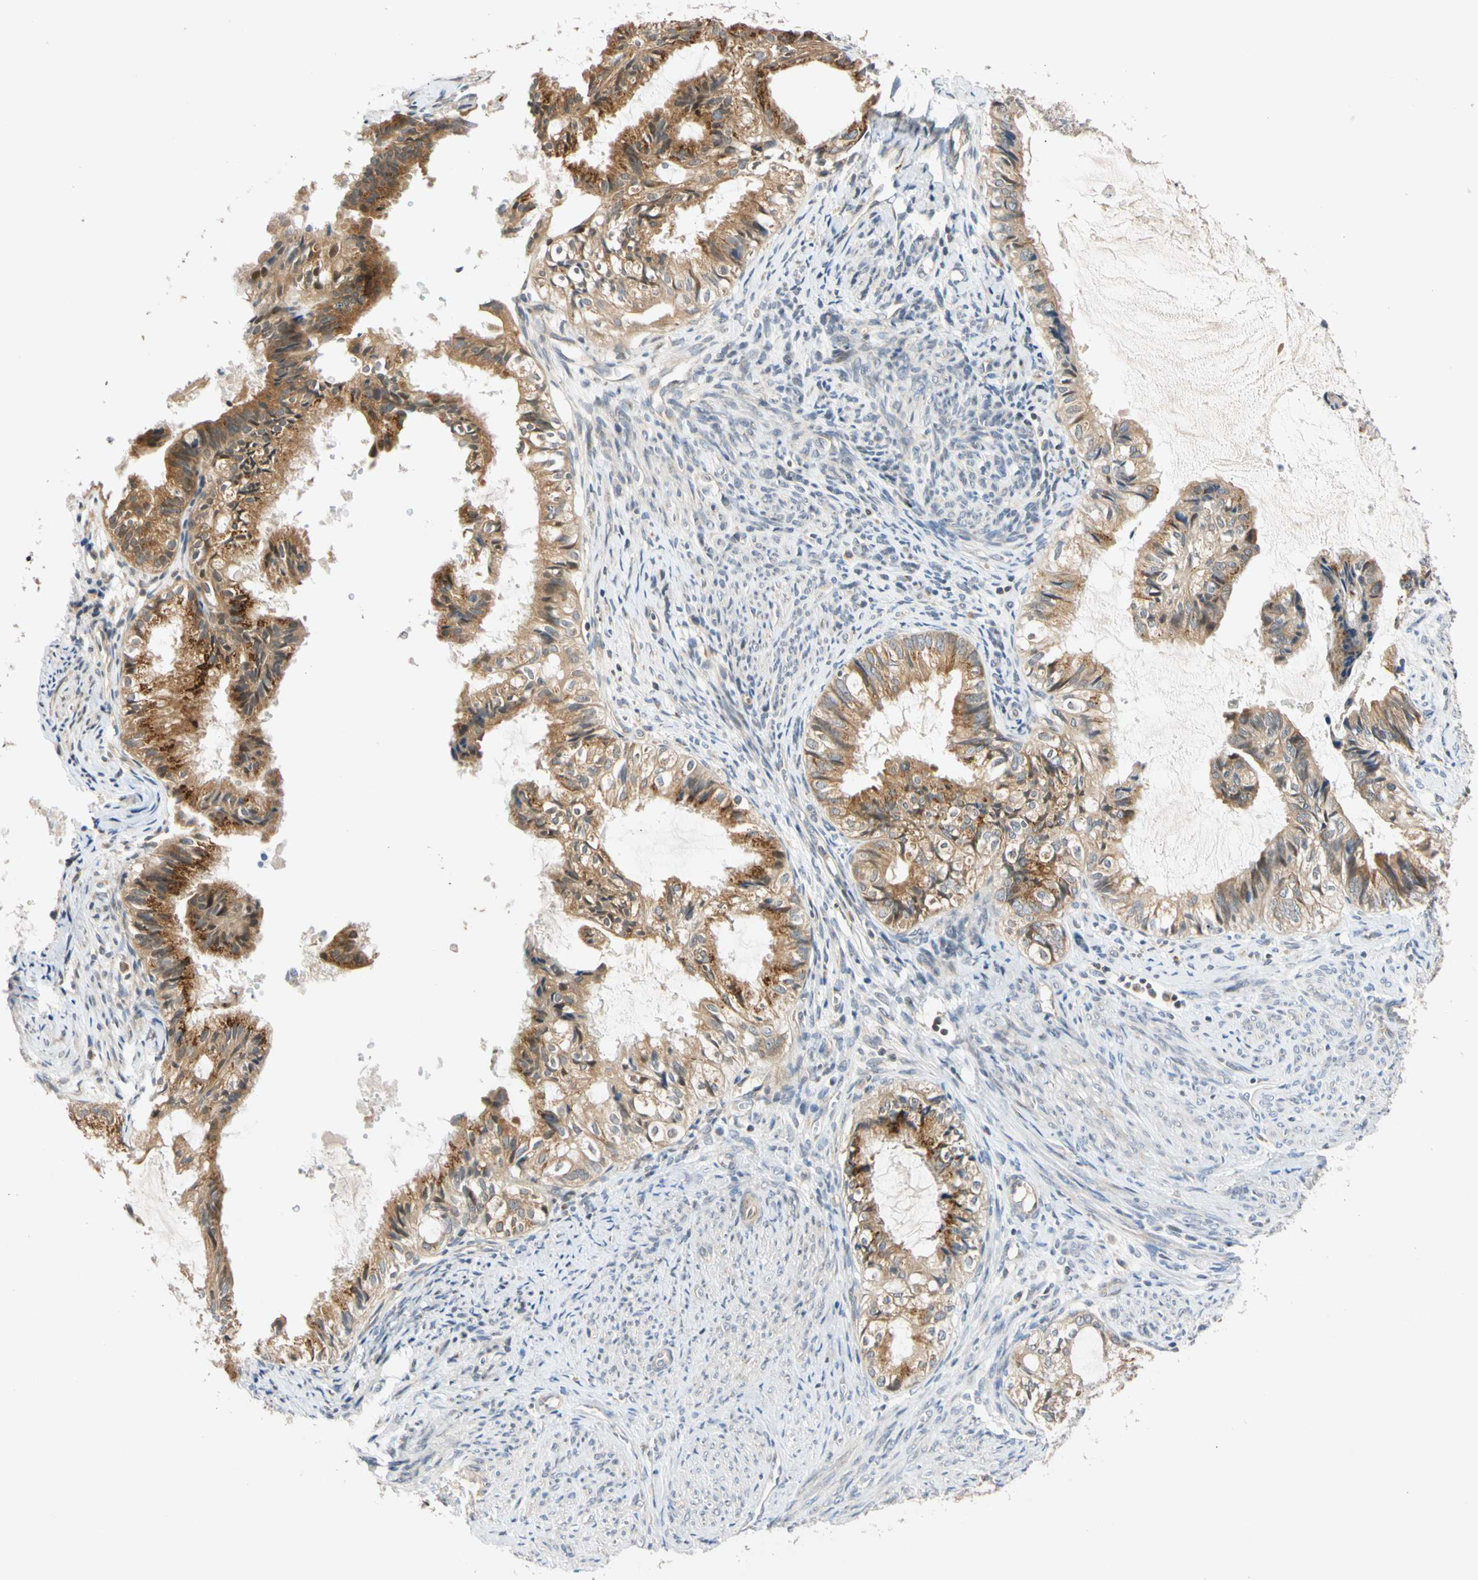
{"staining": {"intensity": "strong", "quantity": "25%-75%", "location": "cytoplasmic/membranous"}, "tissue": "cervical cancer", "cell_type": "Tumor cells", "image_type": "cancer", "snomed": [{"axis": "morphology", "description": "Normal tissue, NOS"}, {"axis": "morphology", "description": "Adenocarcinoma, NOS"}, {"axis": "topography", "description": "Cervix"}, {"axis": "topography", "description": "Endometrium"}], "caption": "Protein staining by immunohistochemistry shows strong cytoplasmic/membranous positivity in about 25%-75% of tumor cells in cervical adenocarcinoma.", "gene": "CNST", "patient": {"sex": "female", "age": 86}}